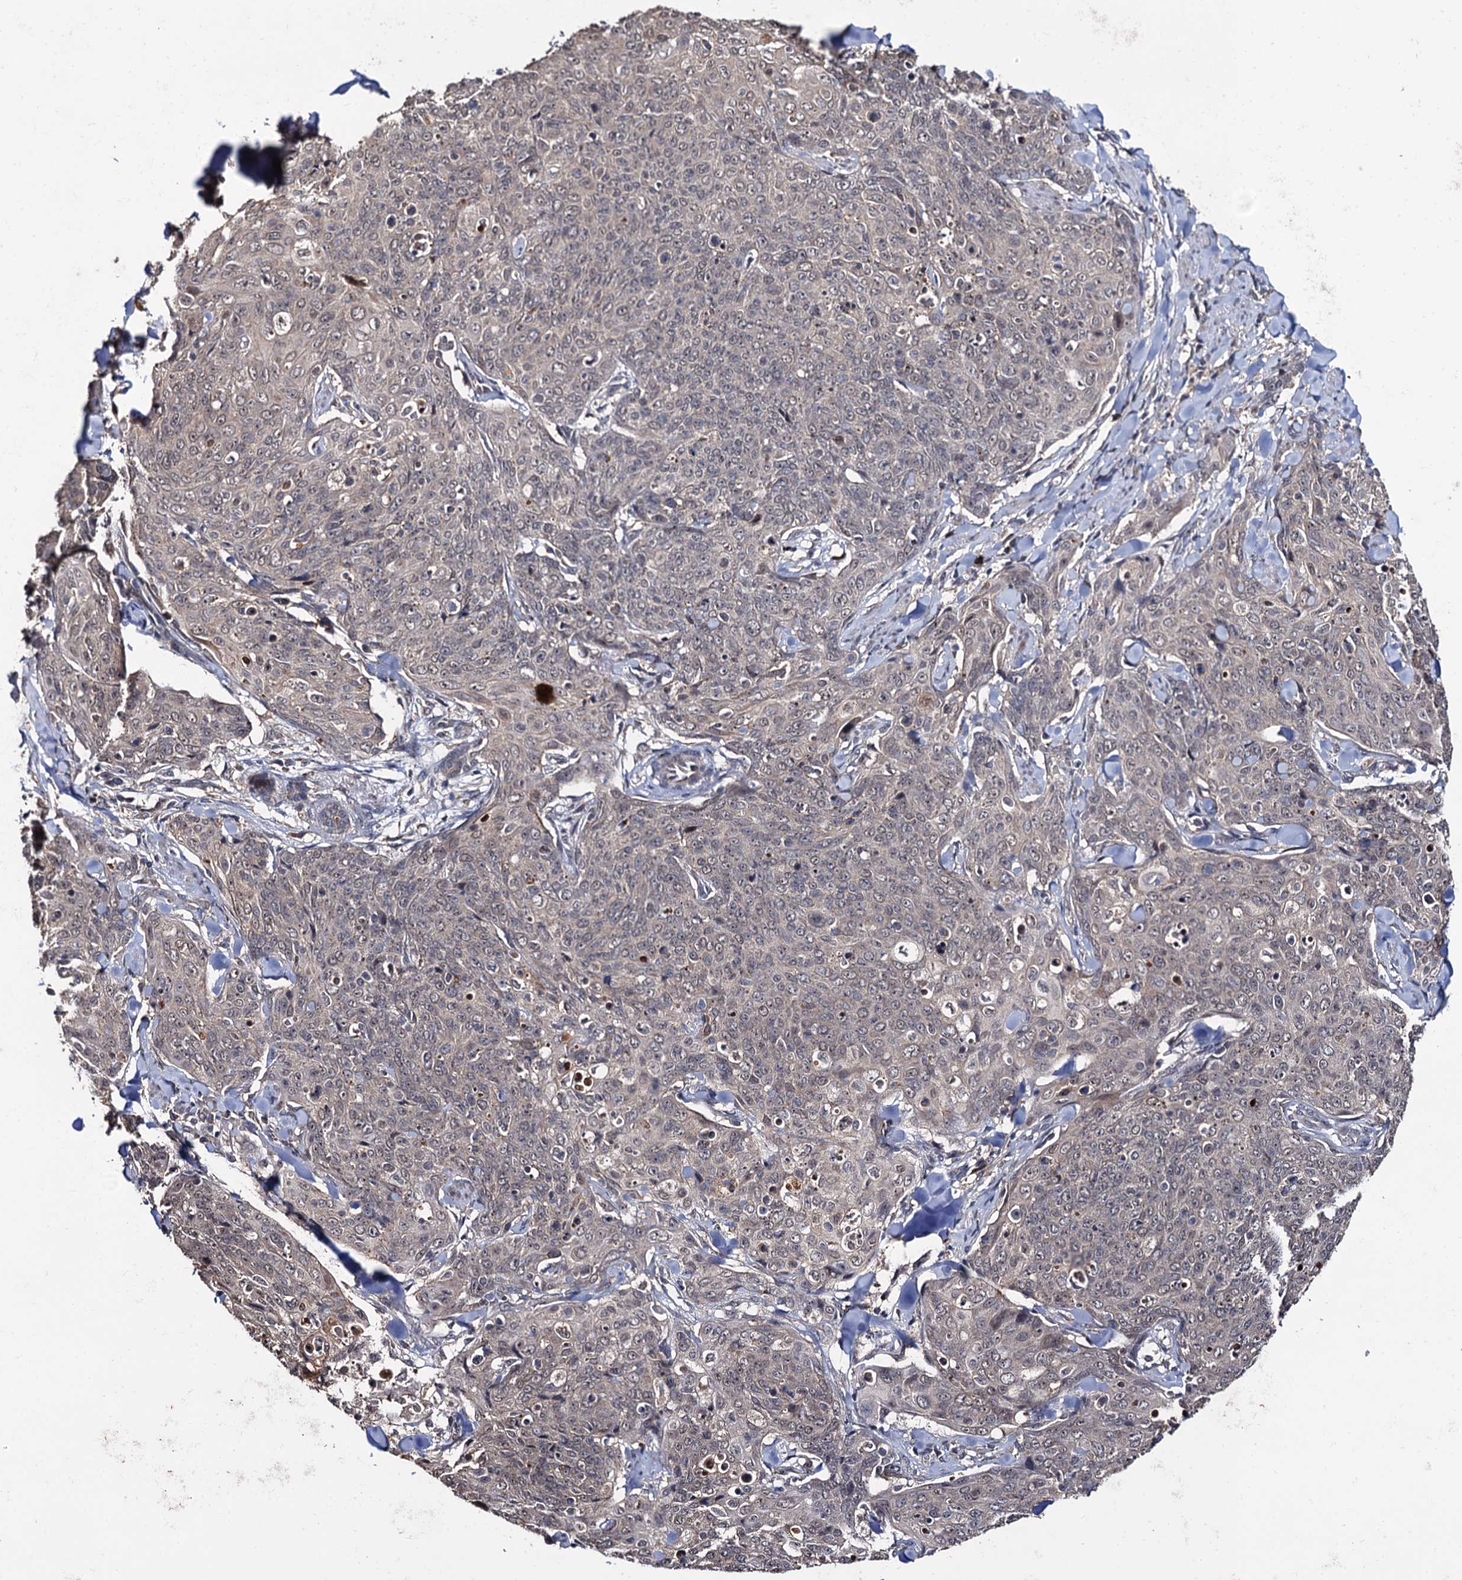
{"staining": {"intensity": "weak", "quantity": "<25%", "location": "nuclear"}, "tissue": "skin cancer", "cell_type": "Tumor cells", "image_type": "cancer", "snomed": [{"axis": "morphology", "description": "Squamous cell carcinoma, NOS"}, {"axis": "topography", "description": "Skin"}, {"axis": "topography", "description": "Vulva"}], "caption": "Immunohistochemistry (IHC) micrograph of neoplastic tissue: skin squamous cell carcinoma stained with DAB demonstrates no significant protein staining in tumor cells.", "gene": "LRRC63", "patient": {"sex": "female", "age": 85}}